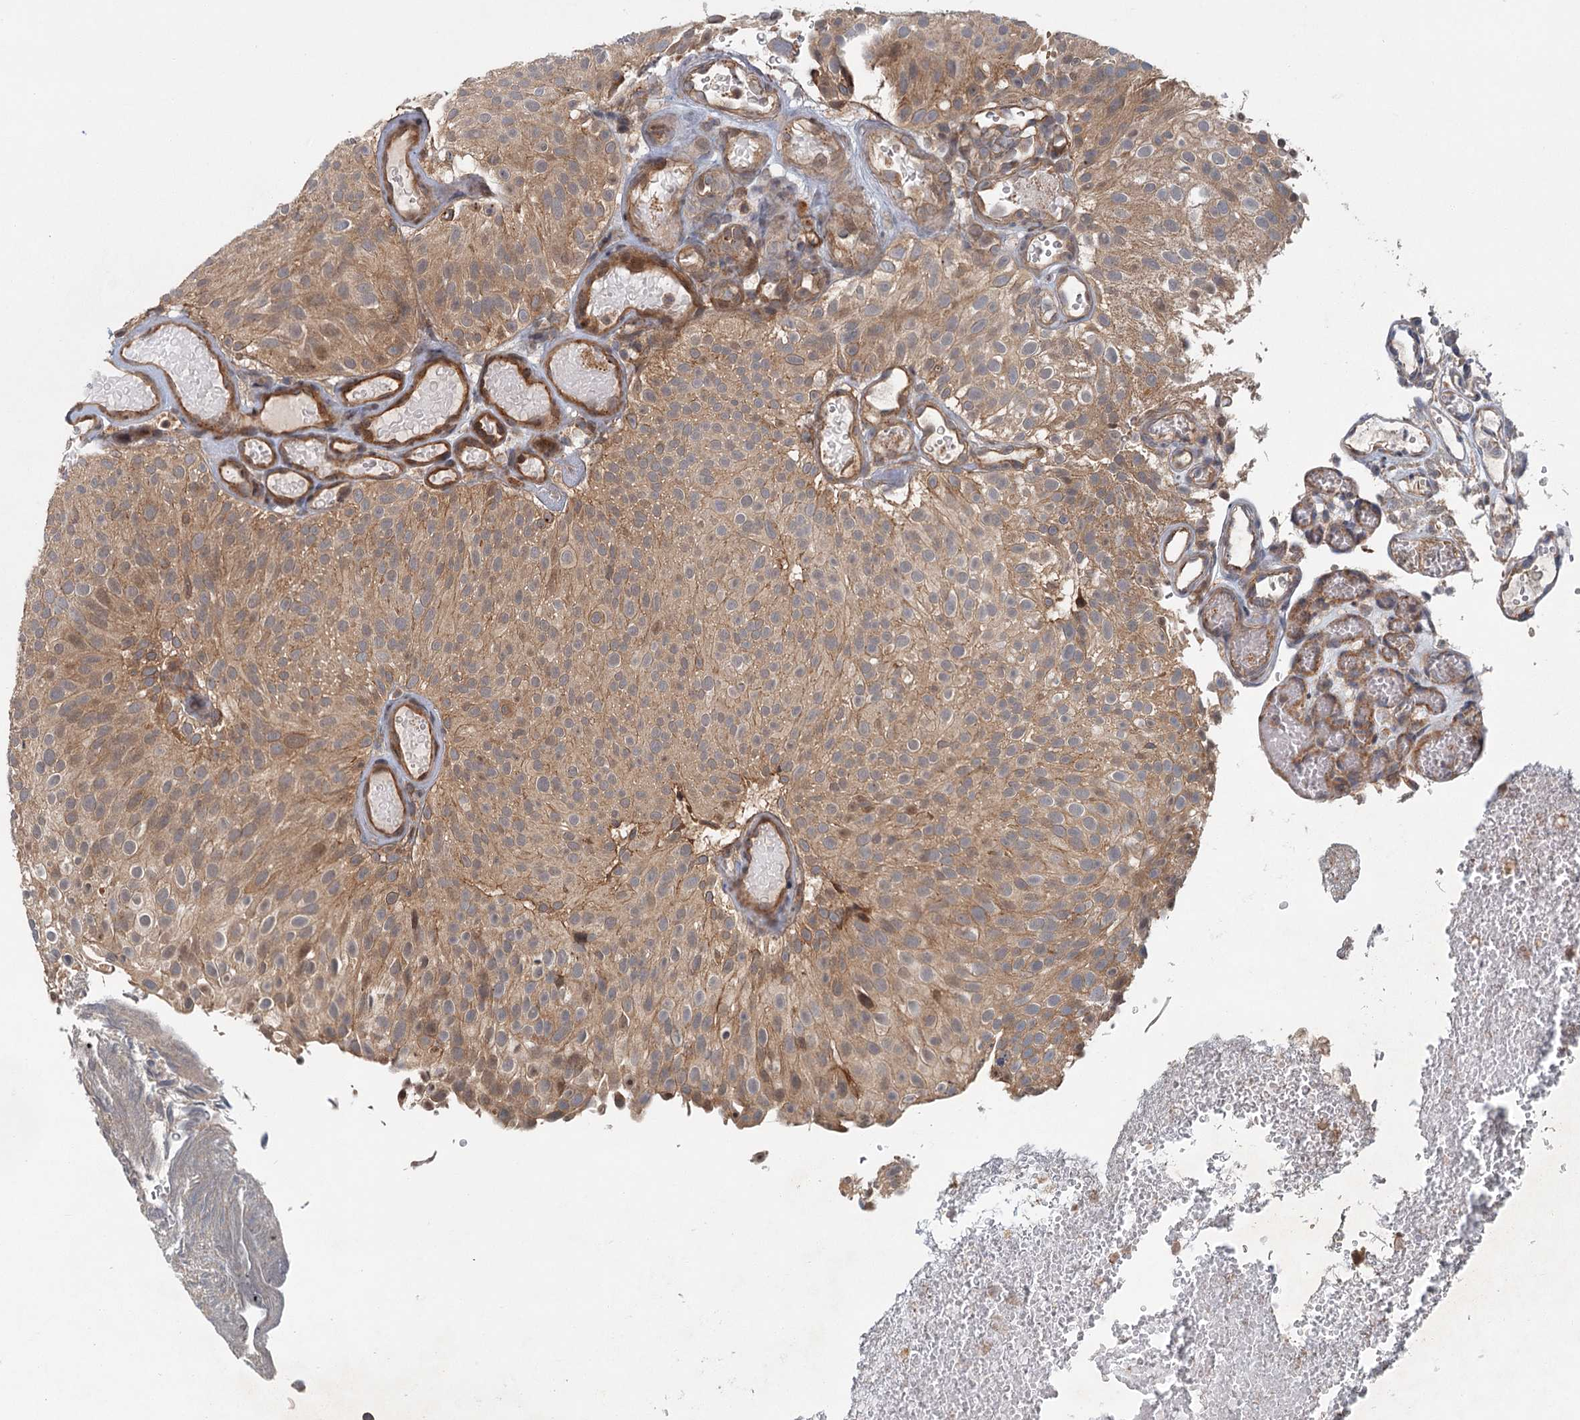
{"staining": {"intensity": "moderate", "quantity": ">75%", "location": "cytoplasmic/membranous"}, "tissue": "urothelial cancer", "cell_type": "Tumor cells", "image_type": "cancer", "snomed": [{"axis": "morphology", "description": "Urothelial carcinoma, Low grade"}, {"axis": "topography", "description": "Urinary bladder"}], "caption": "IHC micrograph of neoplastic tissue: human urothelial carcinoma (low-grade) stained using immunohistochemistry shows medium levels of moderate protein expression localized specifically in the cytoplasmic/membranous of tumor cells, appearing as a cytoplasmic/membranous brown color.", "gene": "ZNF527", "patient": {"sex": "male", "age": 78}}